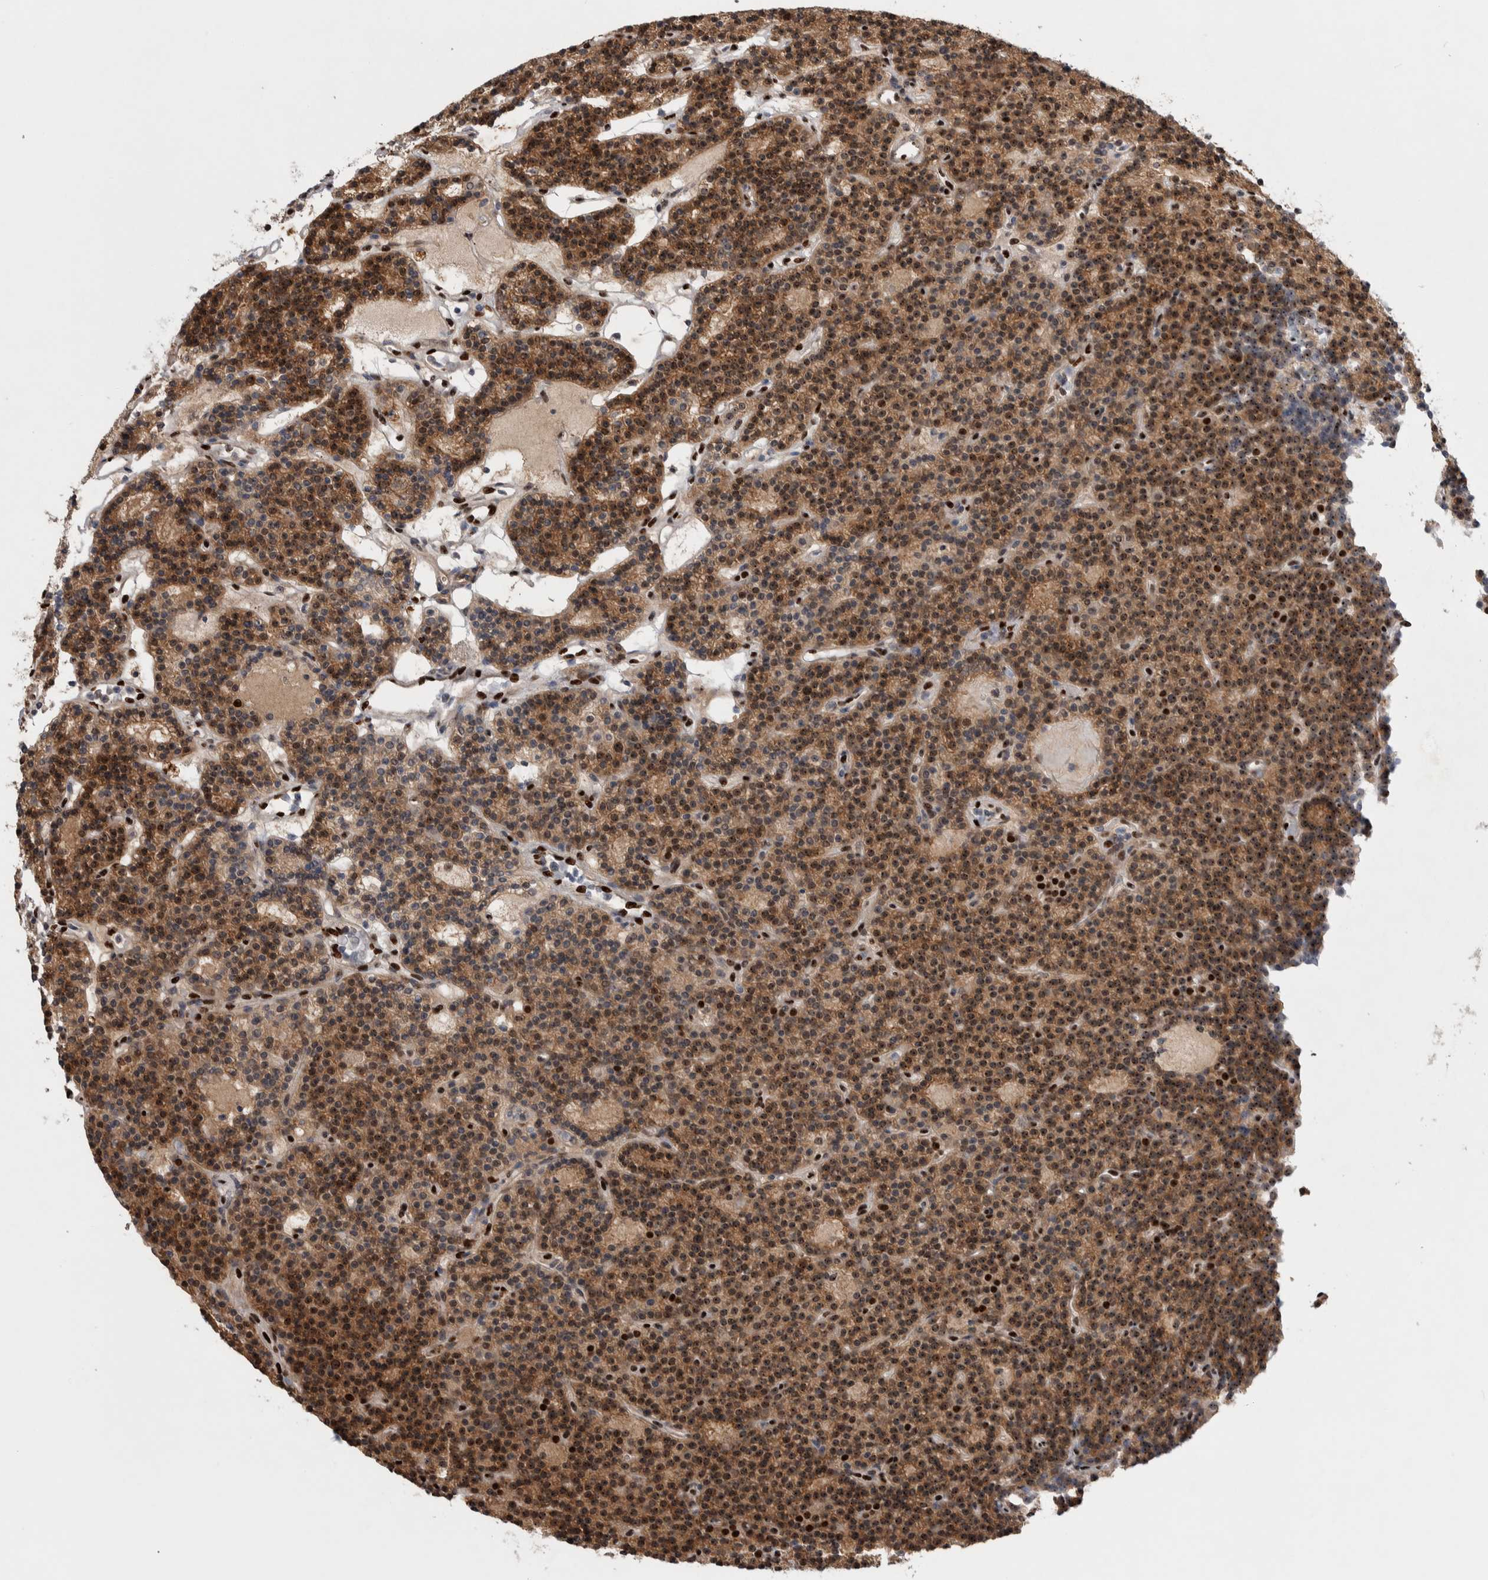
{"staining": {"intensity": "moderate", "quantity": ">75%", "location": "cytoplasmic/membranous,nuclear"}, "tissue": "parathyroid gland", "cell_type": "Glandular cells", "image_type": "normal", "snomed": [{"axis": "morphology", "description": "Normal tissue, NOS"}, {"axis": "topography", "description": "Parathyroid gland"}], "caption": "Moderate cytoplasmic/membranous,nuclear positivity is identified in approximately >75% of glandular cells in unremarkable parathyroid gland.", "gene": "NCL", "patient": {"sex": "male", "age": 75}}